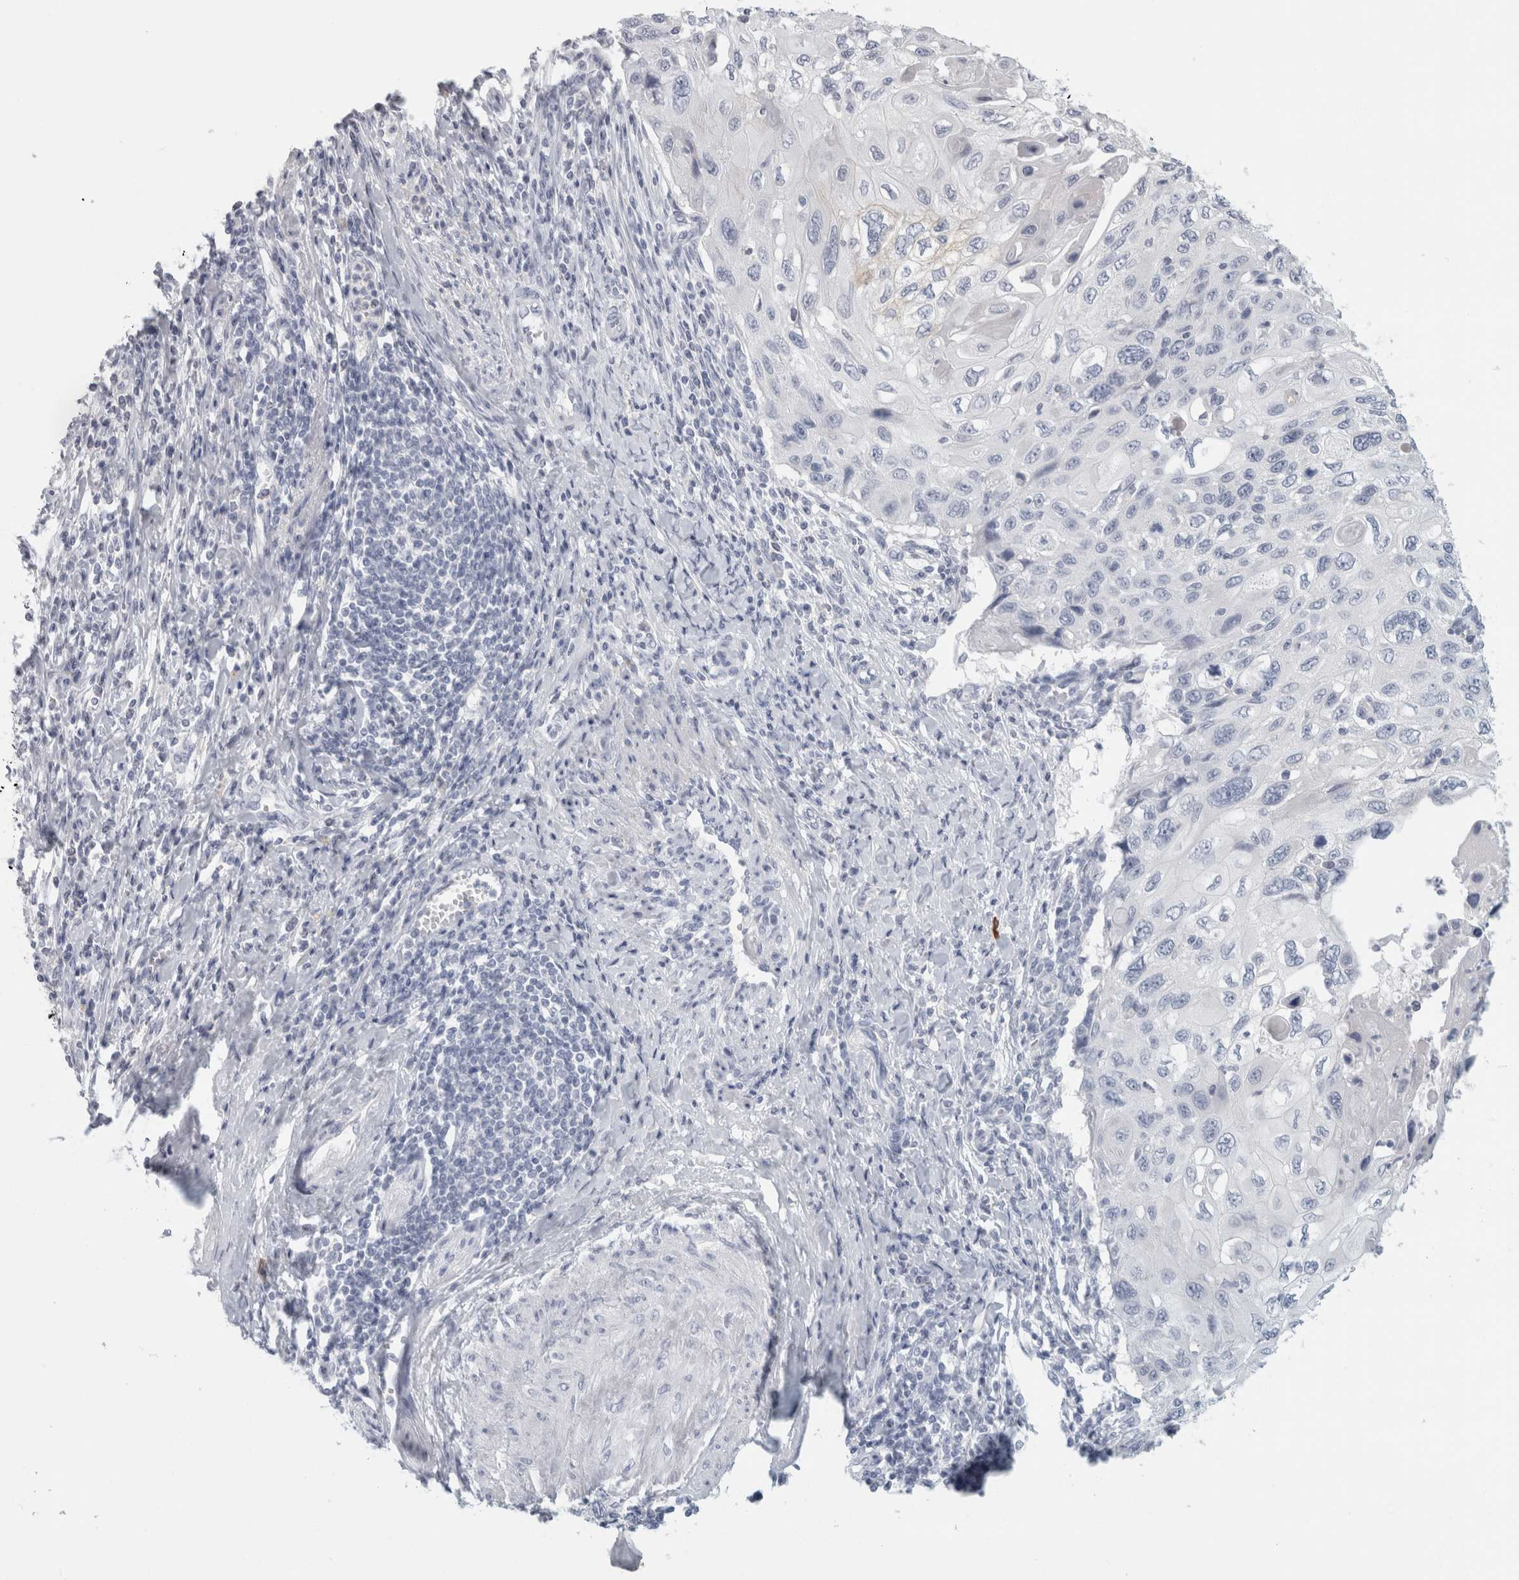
{"staining": {"intensity": "negative", "quantity": "none", "location": "none"}, "tissue": "cervical cancer", "cell_type": "Tumor cells", "image_type": "cancer", "snomed": [{"axis": "morphology", "description": "Squamous cell carcinoma, NOS"}, {"axis": "topography", "description": "Cervix"}], "caption": "The photomicrograph demonstrates no staining of tumor cells in cervical squamous cell carcinoma.", "gene": "SLC28A3", "patient": {"sex": "female", "age": 70}}